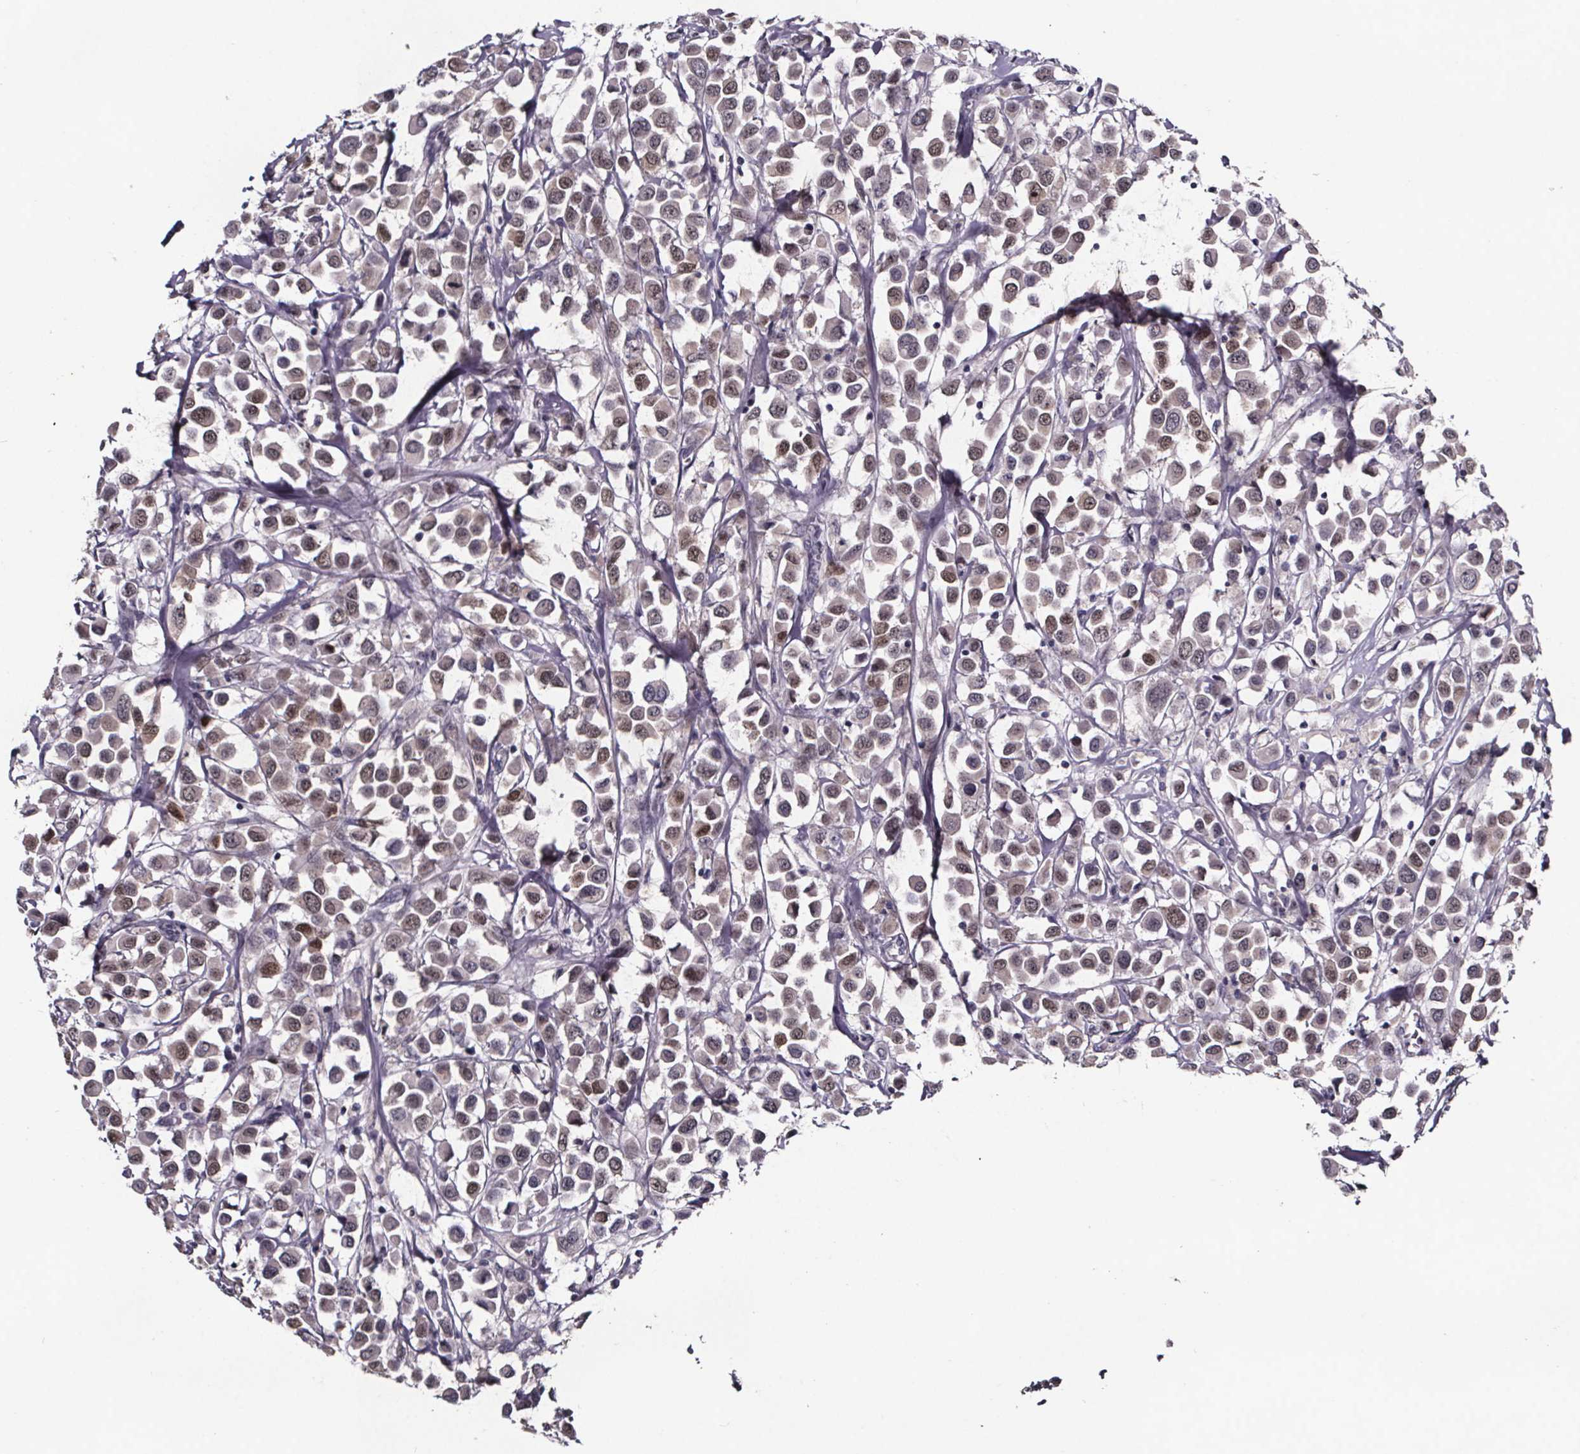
{"staining": {"intensity": "weak", "quantity": "25%-75%", "location": "nuclear"}, "tissue": "breast cancer", "cell_type": "Tumor cells", "image_type": "cancer", "snomed": [{"axis": "morphology", "description": "Duct carcinoma"}, {"axis": "topography", "description": "Breast"}], "caption": "Immunohistochemistry histopathology image of neoplastic tissue: human breast cancer (intraductal carcinoma) stained using immunohistochemistry (IHC) shows low levels of weak protein expression localized specifically in the nuclear of tumor cells, appearing as a nuclear brown color.", "gene": "AR", "patient": {"sex": "female", "age": 61}}